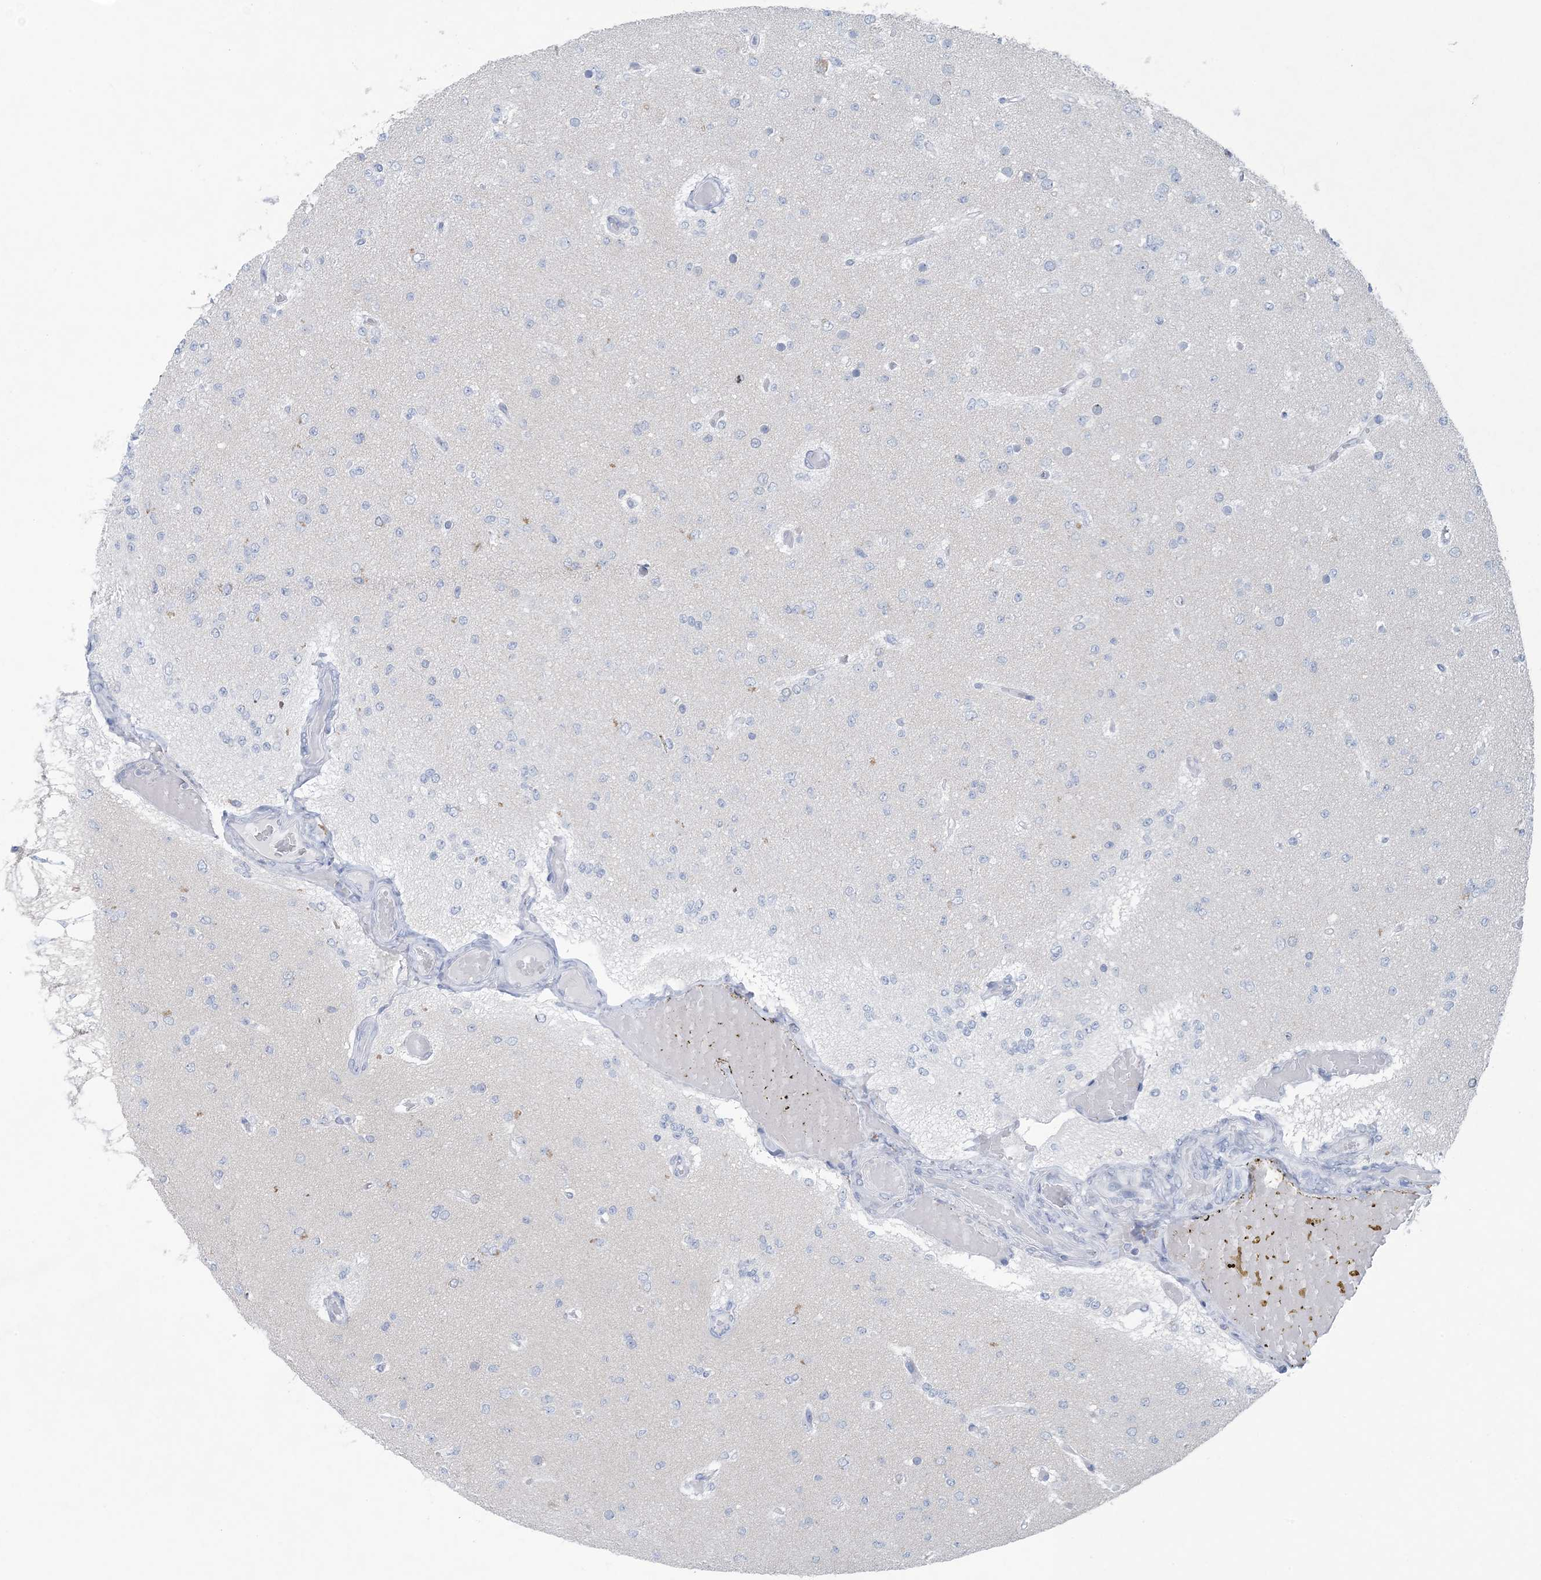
{"staining": {"intensity": "negative", "quantity": "none", "location": "none"}, "tissue": "glioma", "cell_type": "Tumor cells", "image_type": "cancer", "snomed": [{"axis": "morphology", "description": "Glioma, malignant, Low grade"}, {"axis": "topography", "description": "Brain"}], "caption": "A histopathology image of human glioma is negative for staining in tumor cells. (DAB (3,3'-diaminobenzidine) immunohistochemistry (IHC), high magnification).", "gene": "GABRG1", "patient": {"sex": "female", "age": 22}}